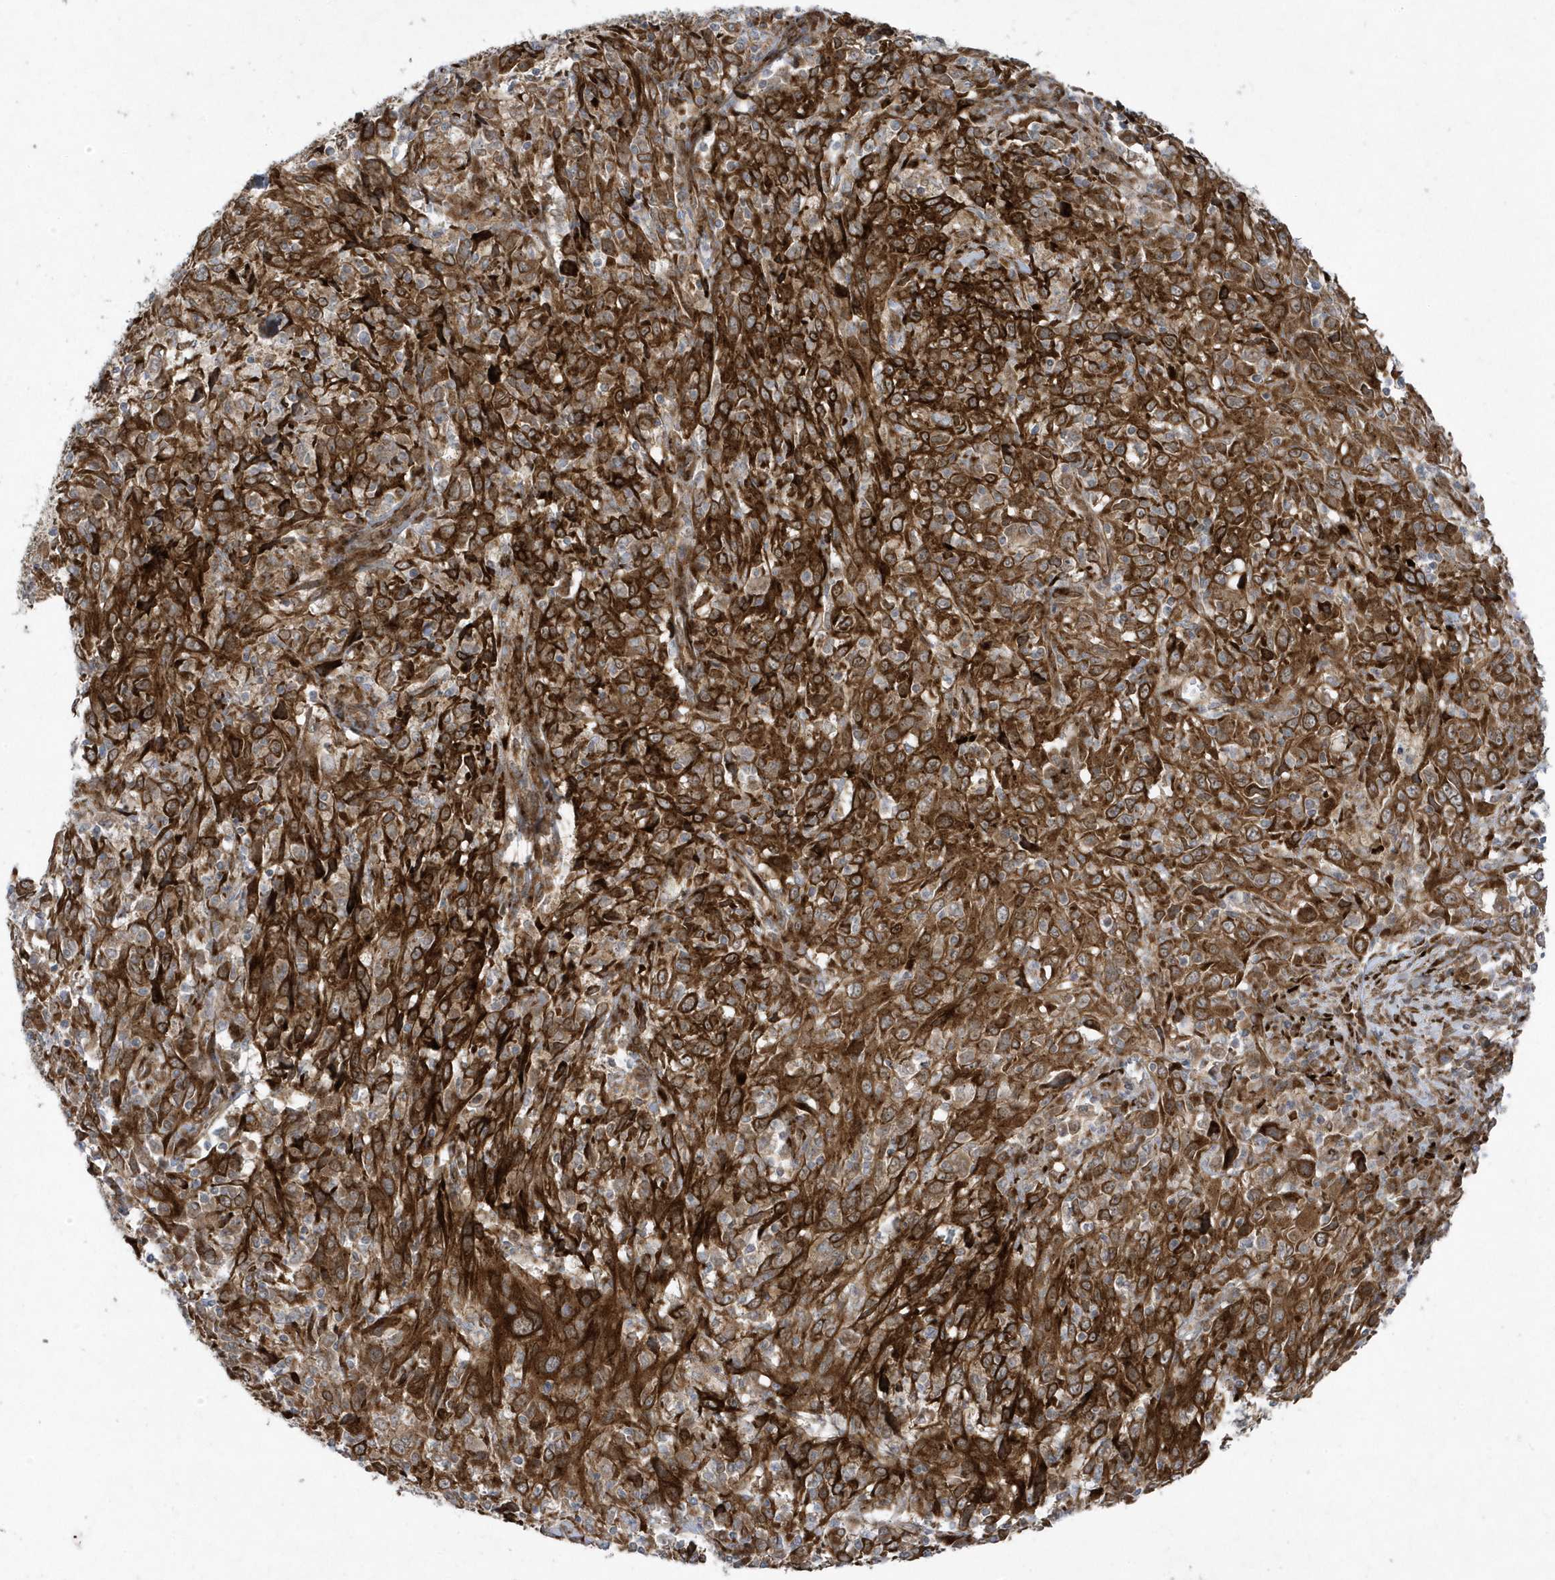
{"staining": {"intensity": "strong", "quantity": ">75%", "location": "cytoplasmic/membranous"}, "tissue": "cervical cancer", "cell_type": "Tumor cells", "image_type": "cancer", "snomed": [{"axis": "morphology", "description": "Squamous cell carcinoma, NOS"}, {"axis": "topography", "description": "Cervix"}], "caption": "Protein analysis of cervical cancer tissue reveals strong cytoplasmic/membranous positivity in approximately >75% of tumor cells.", "gene": "FAM98A", "patient": {"sex": "female", "age": 46}}